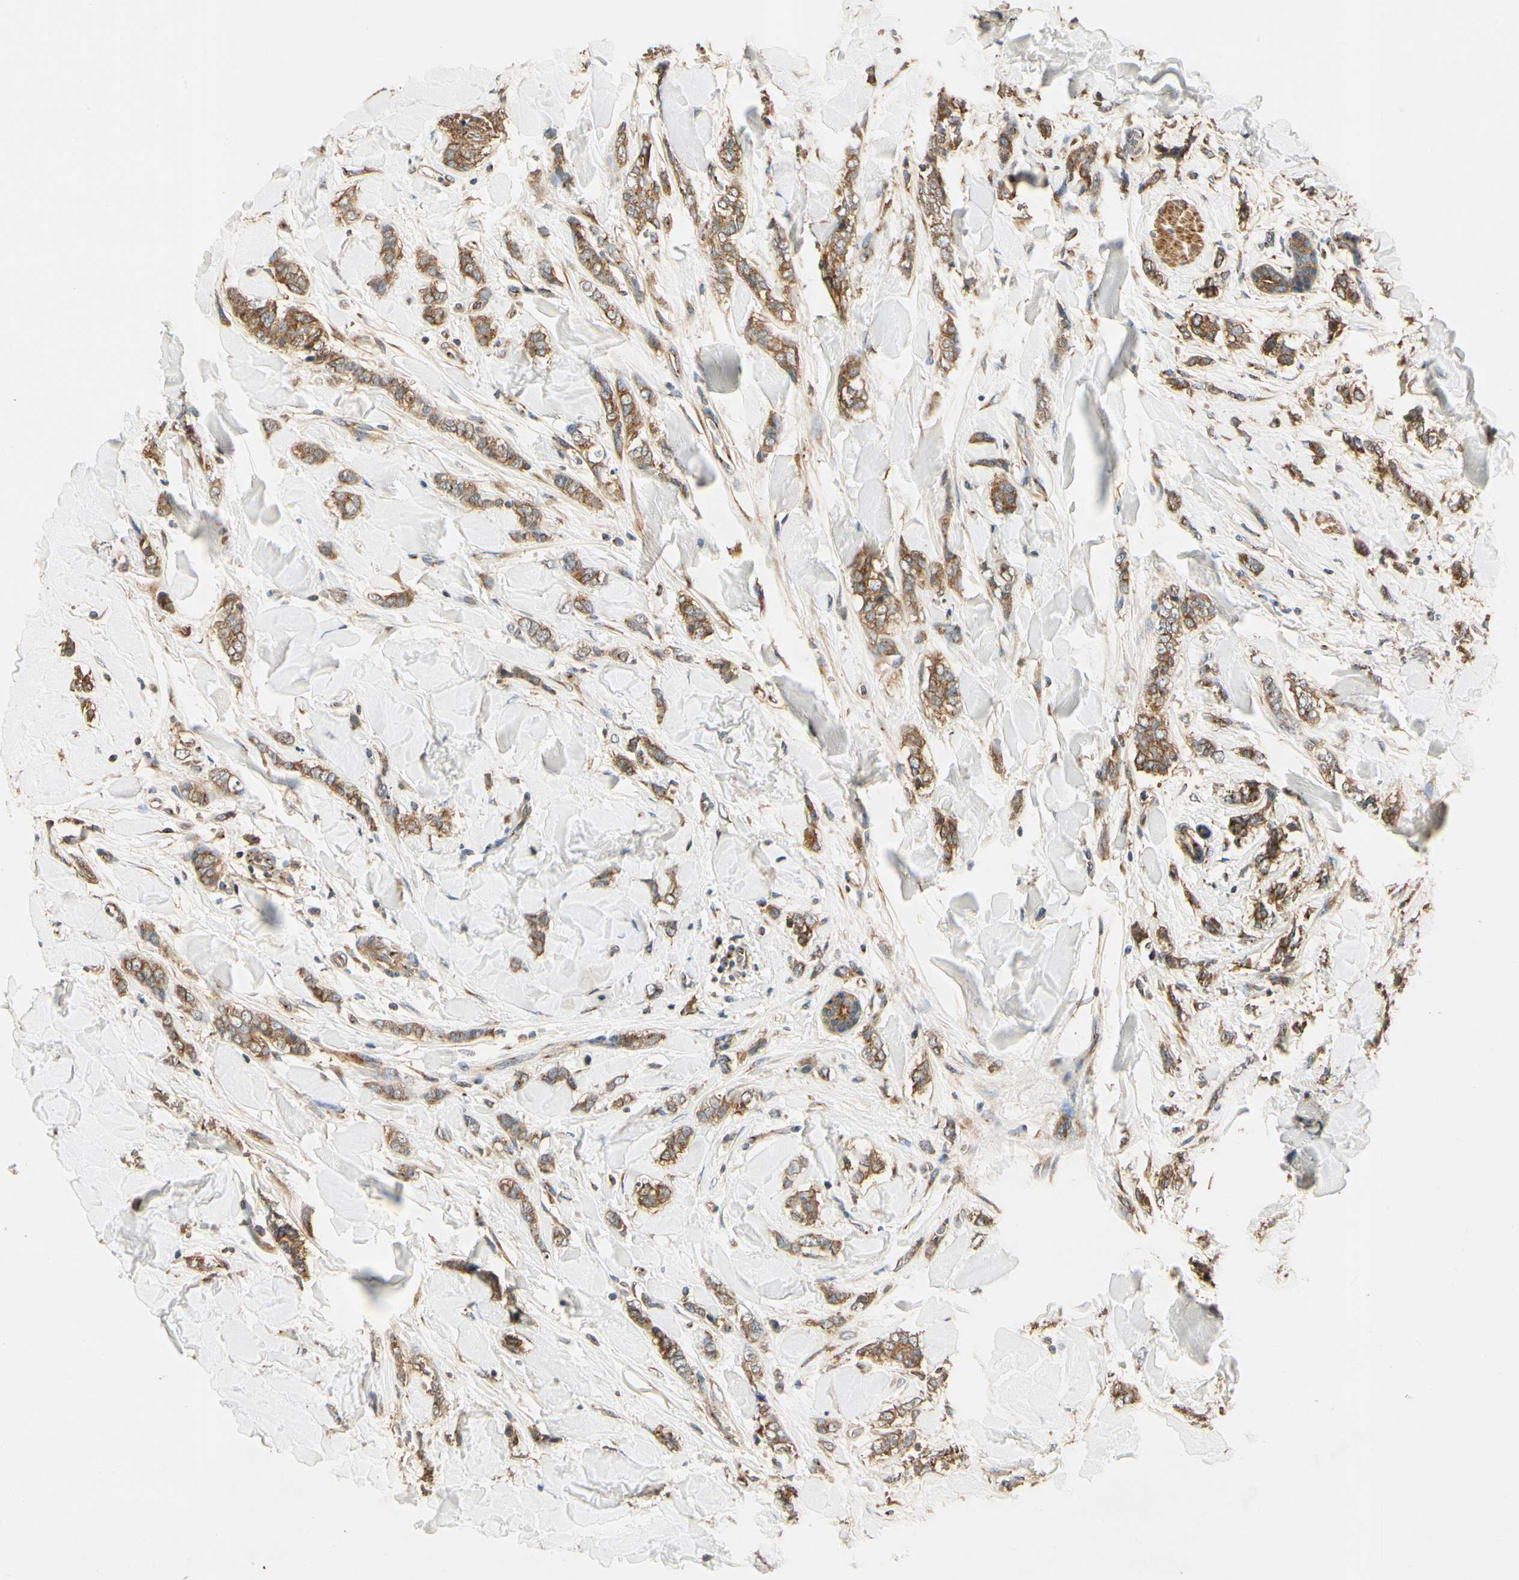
{"staining": {"intensity": "moderate", "quantity": ">75%", "location": "cytoplasmic/membranous"}, "tissue": "breast cancer", "cell_type": "Tumor cells", "image_type": "cancer", "snomed": [{"axis": "morphology", "description": "Lobular carcinoma"}, {"axis": "topography", "description": "Skin"}, {"axis": "topography", "description": "Breast"}], "caption": "Immunohistochemistry (IHC) histopathology image of human lobular carcinoma (breast) stained for a protein (brown), which exhibits medium levels of moderate cytoplasmic/membranous expression in approximately >75% of tumor cells.", "gene": "AKAP9", "patient": {"sex": "female", "age": 46}}